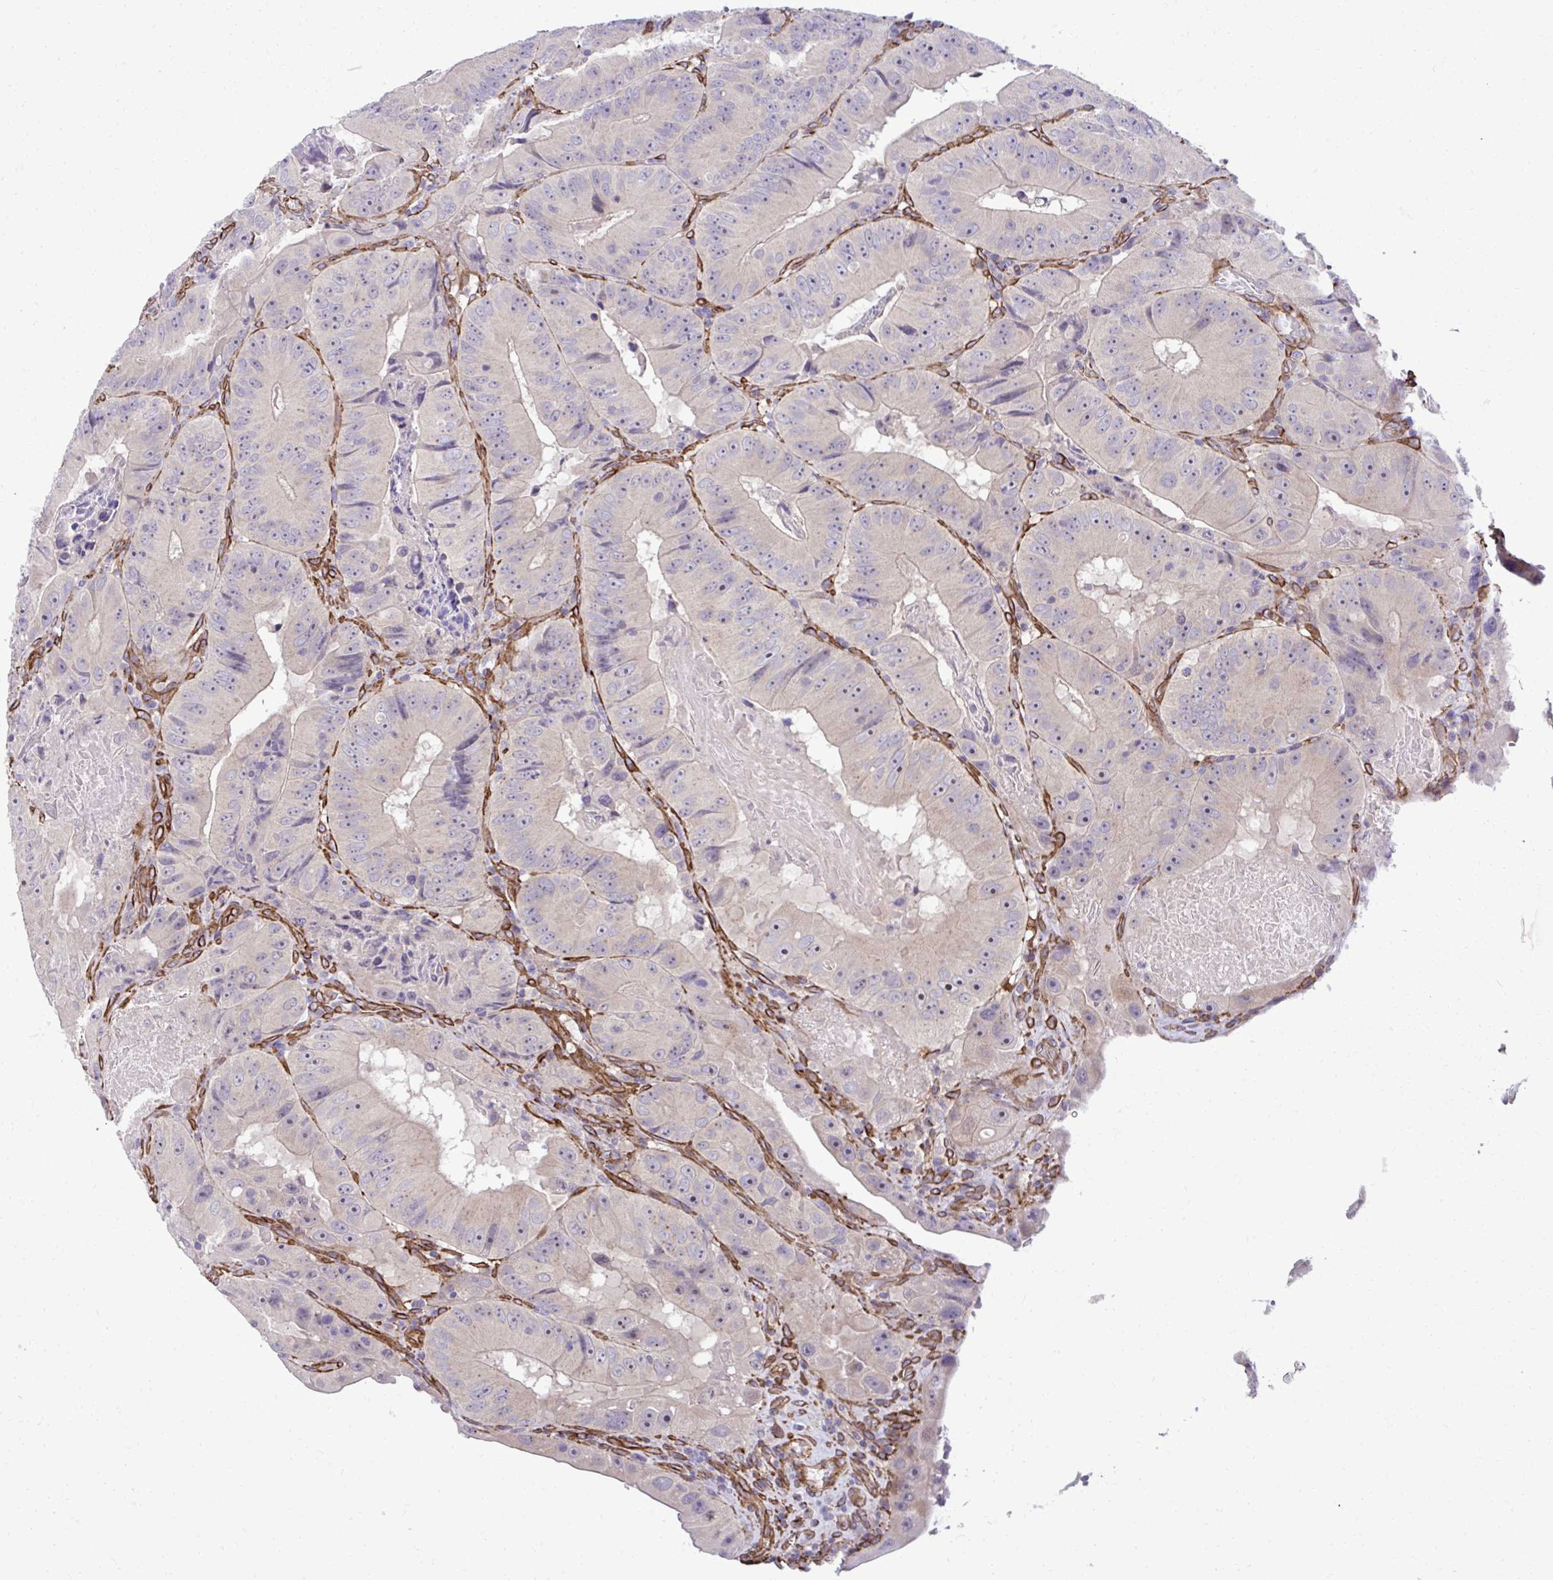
{"staining": {"intensity": "moderate", "quantity": "<25%", "location": "nuclear"}, "tissue": "colorectal cancer", "cell_type": "Tumor cells", "image_type": "cancer", "snomed": [{"axis": "morphology", "description": "Adenocarcinoma, NOS"}, {"axis": "topography", "description": "Colon"}], "caption": "Brown immunohistochemical staining in colorectal adenocarcinoma reveals moderate nuclear staining in approximately <25% of tumor cells. (Brightfield microscopy of DAB IHC at high magnification).", "gene": "TRIM52", "patient": {"sex": "female", "age": 86}}